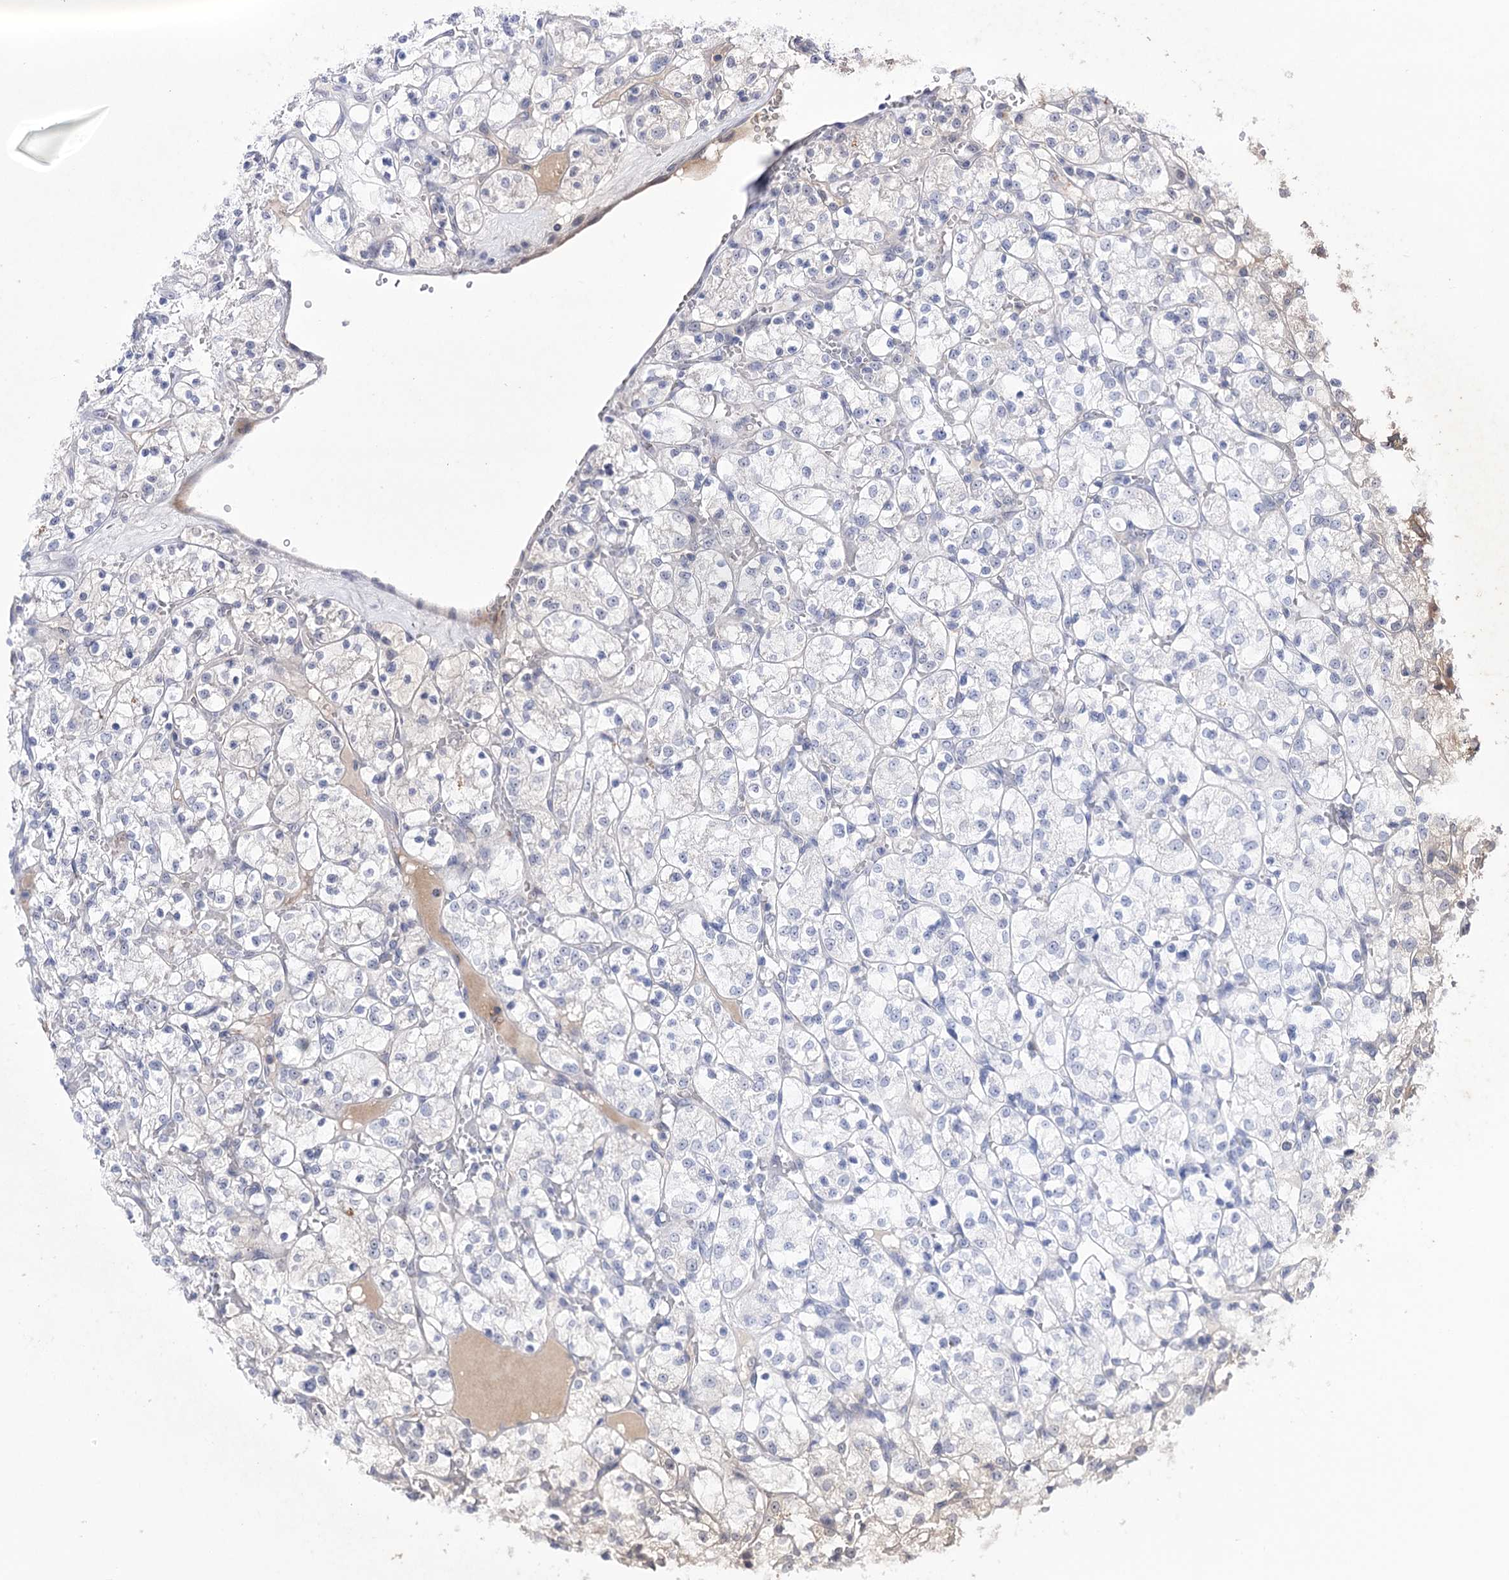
{"staining": {"intensity": "negative", "quantity": "none", "location": "none"}, "tissue": "renal cancer", "cell_type": "Tumor cells", "image_type": "cancer", "snomed": [{"axis": "morphology", "description": "Adenocarcinoma, NOS"}, {"axis": "topography", "description": "Kidney"}], "caption": "Tumor cells are negative for protein expression in human renal adenocarcinoma. (DAB (3,3'-diaminobenzidine) immunohistochemistry, high magnification).", "gene": "PCGF5", "patient": {"sex": "female", "age": 69}}